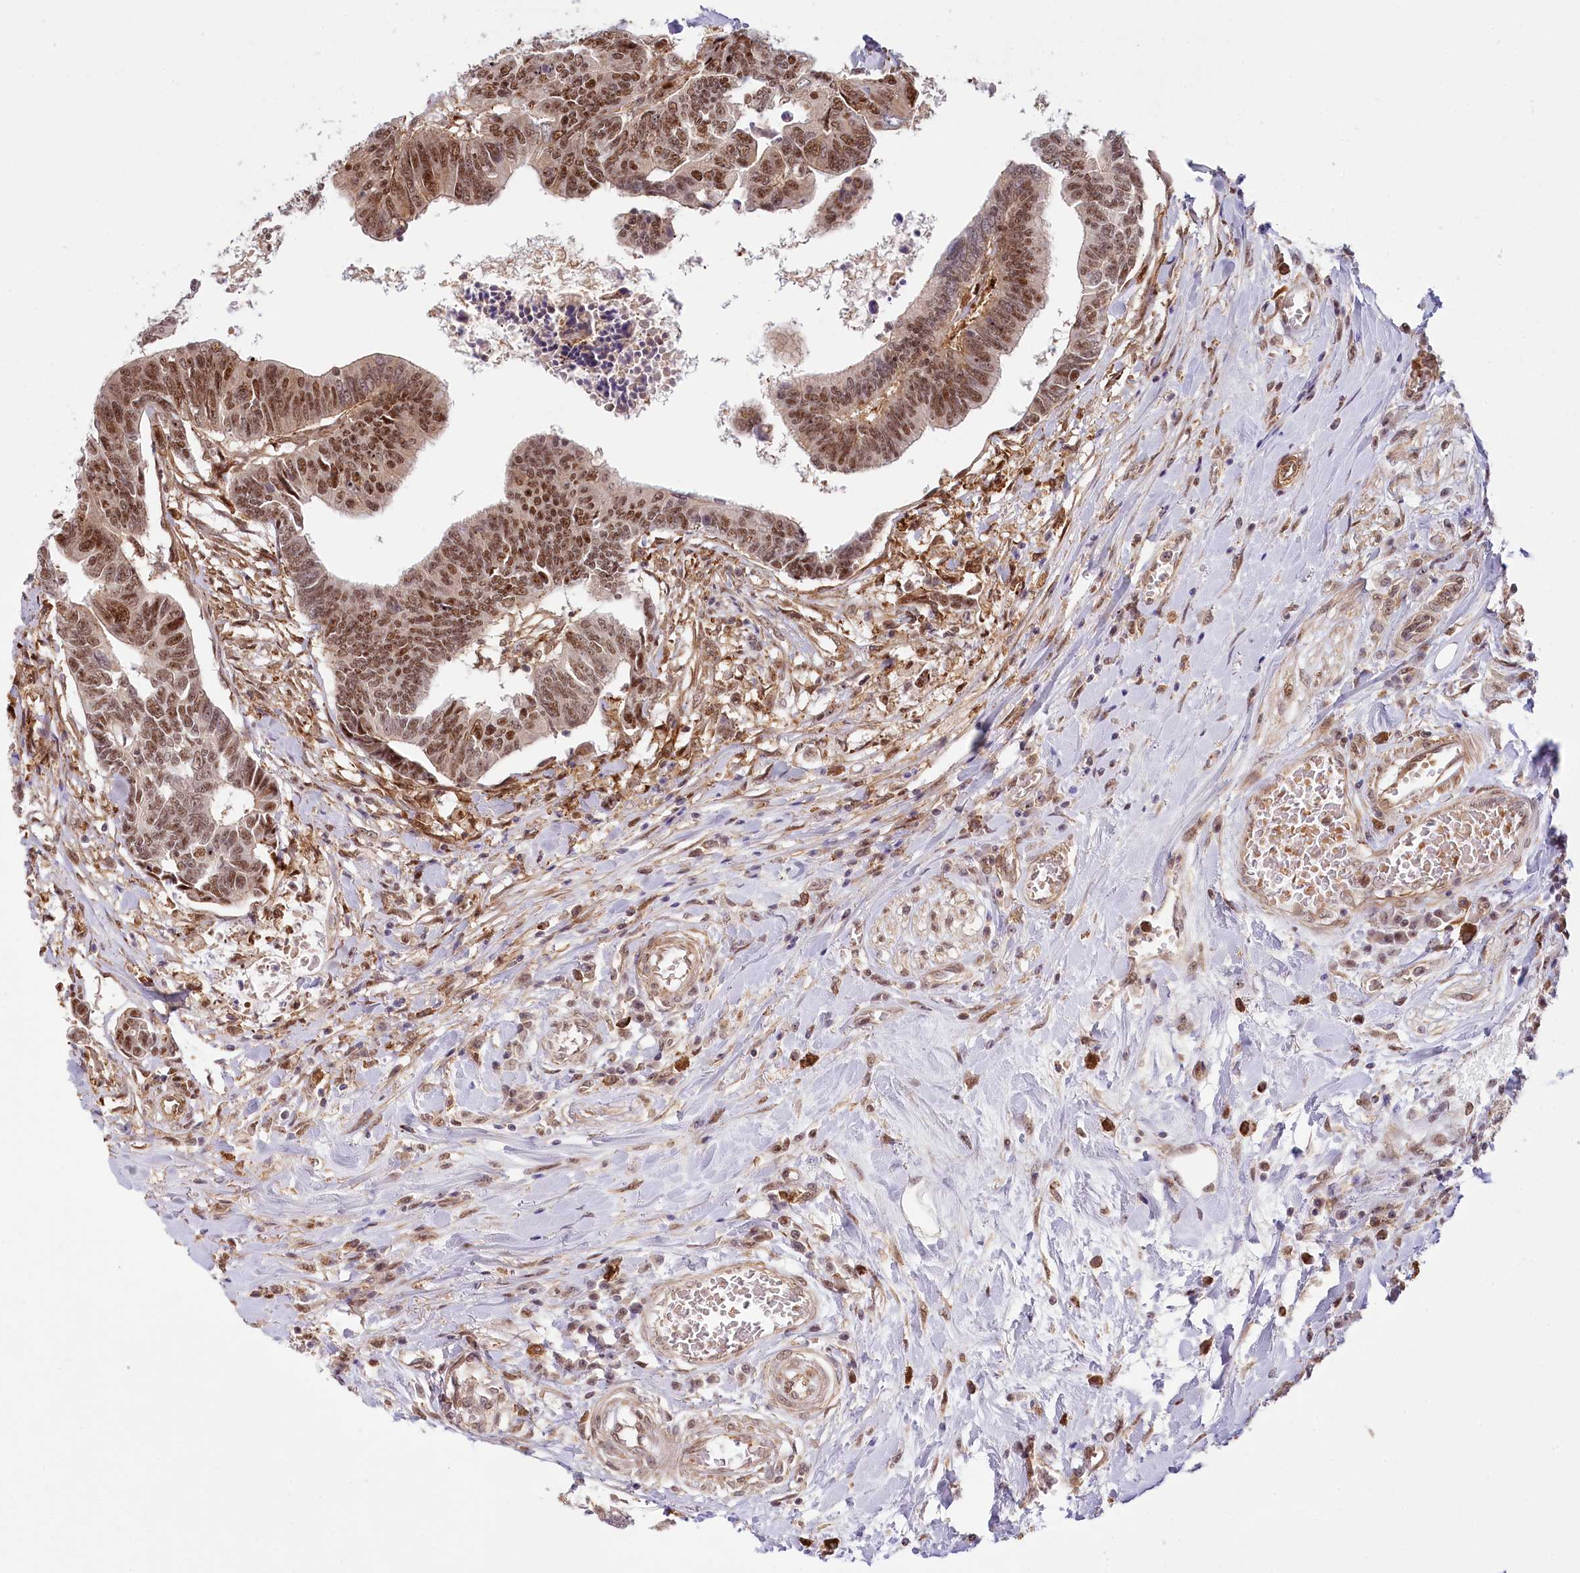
{"staining": {"intensity": "moderate", "quantity": ">75%", "location": "nuclear"}, "tissue": "colorectal cancer", "cell_type": "Tumor cells", "image_type": "cancer", "snomed": [{"axis": "morphology", "description": "Adenocarcinoma, NOS"}, {"axis": "topography", "description": "Rectum"}], "caption": "Immunohistochemical staining of adenocarcinoma (colorectal) shows medium levels of moderate nuclear staining in approximately >75% of tumor cells. The protein of interest is stained brown, and the nuclei are stained in blue (DAB IHC with brightfield microscopy, high magnification).", "gene": "TUBGCP2", "patient": {"sex": "female", "age": 65}}